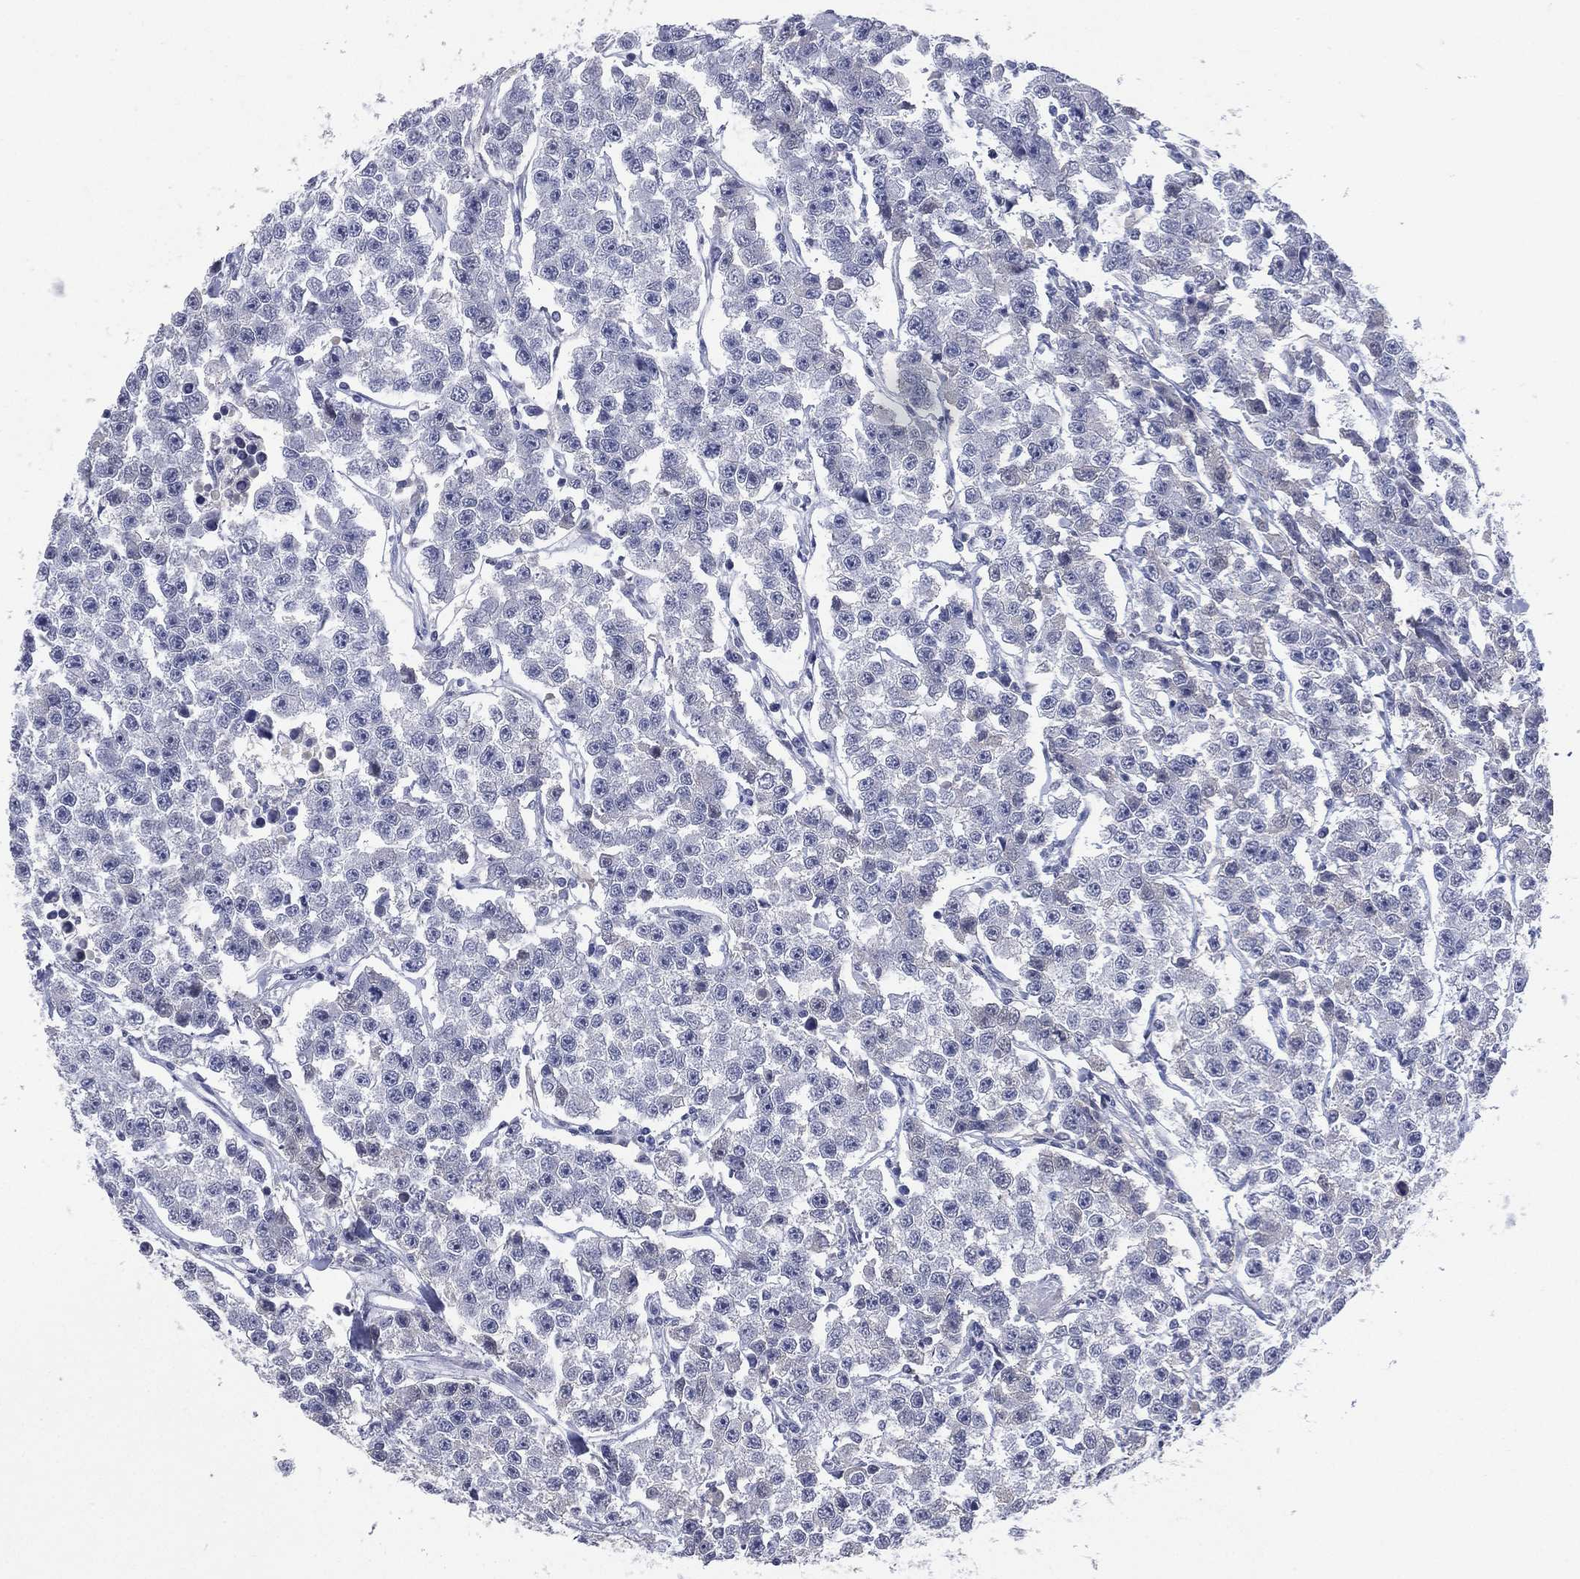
{"staining": {"intensity": "negative", "quantity": "none", "location": "none"}, "tissue": "testis cancer", "cell_type": "Tumor cells", "image_type": "cancer", "snomed": [{"axis": "morphology", "description": "Seminoma, NOS"}, {"axis": "topography", "description": "Testis"}], "caption": "Immunohistochemical staining of human testis seminoma shows no significant staining in tumor cells.", "gene": "KRT35", "patient": {"sex": "male", "age": 59}}